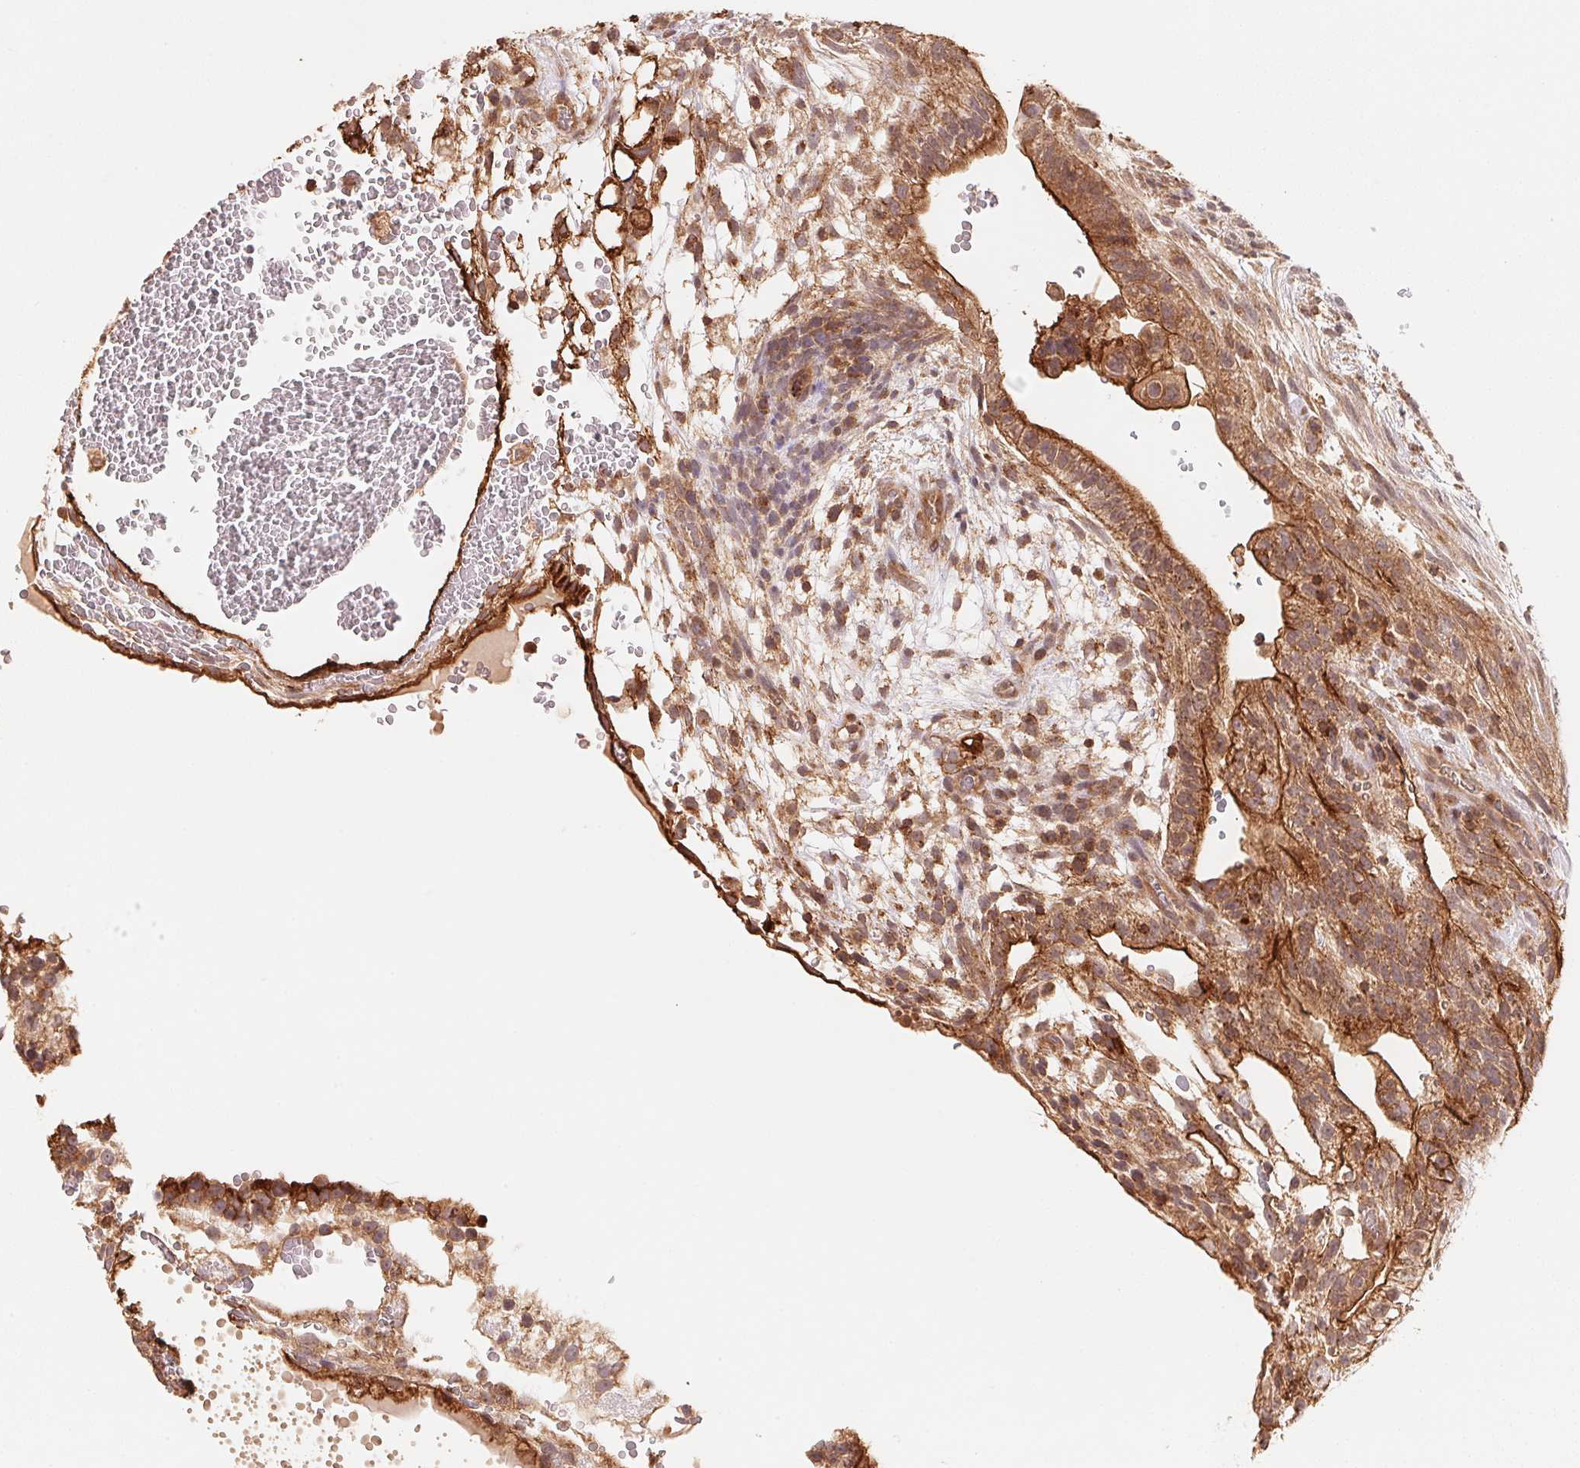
{"staining": {"intensity": "strong", "quantity": "25%-75%", "location": "cytoplasmic/membranous,nuclear"}, "tissue": "testis cancer", "cell_type": "Tumor cells", "image_type": "cancer", "snomed": [{"axis": "morphology", "description": "Normal tissue, NOS"}, {"axis": "morphology", "description": "Carcinoma, Embryonal, NOS"}, {"axis": "topography", "description": "Testis"}], "caption": "Immunohistochemistry (IHC) of embryonal carcinoma (testis) reveals high levels of strong cytoplasmic/membranous and nuclear positivity in about 25%-75% of tumor cells. (DAB (3,3'-diaminobenzidine) = brown stain, brightfield microscopy at high magnification).", "gene": "CCDC102B", "patient": {"sex": "male", "age": 32}}